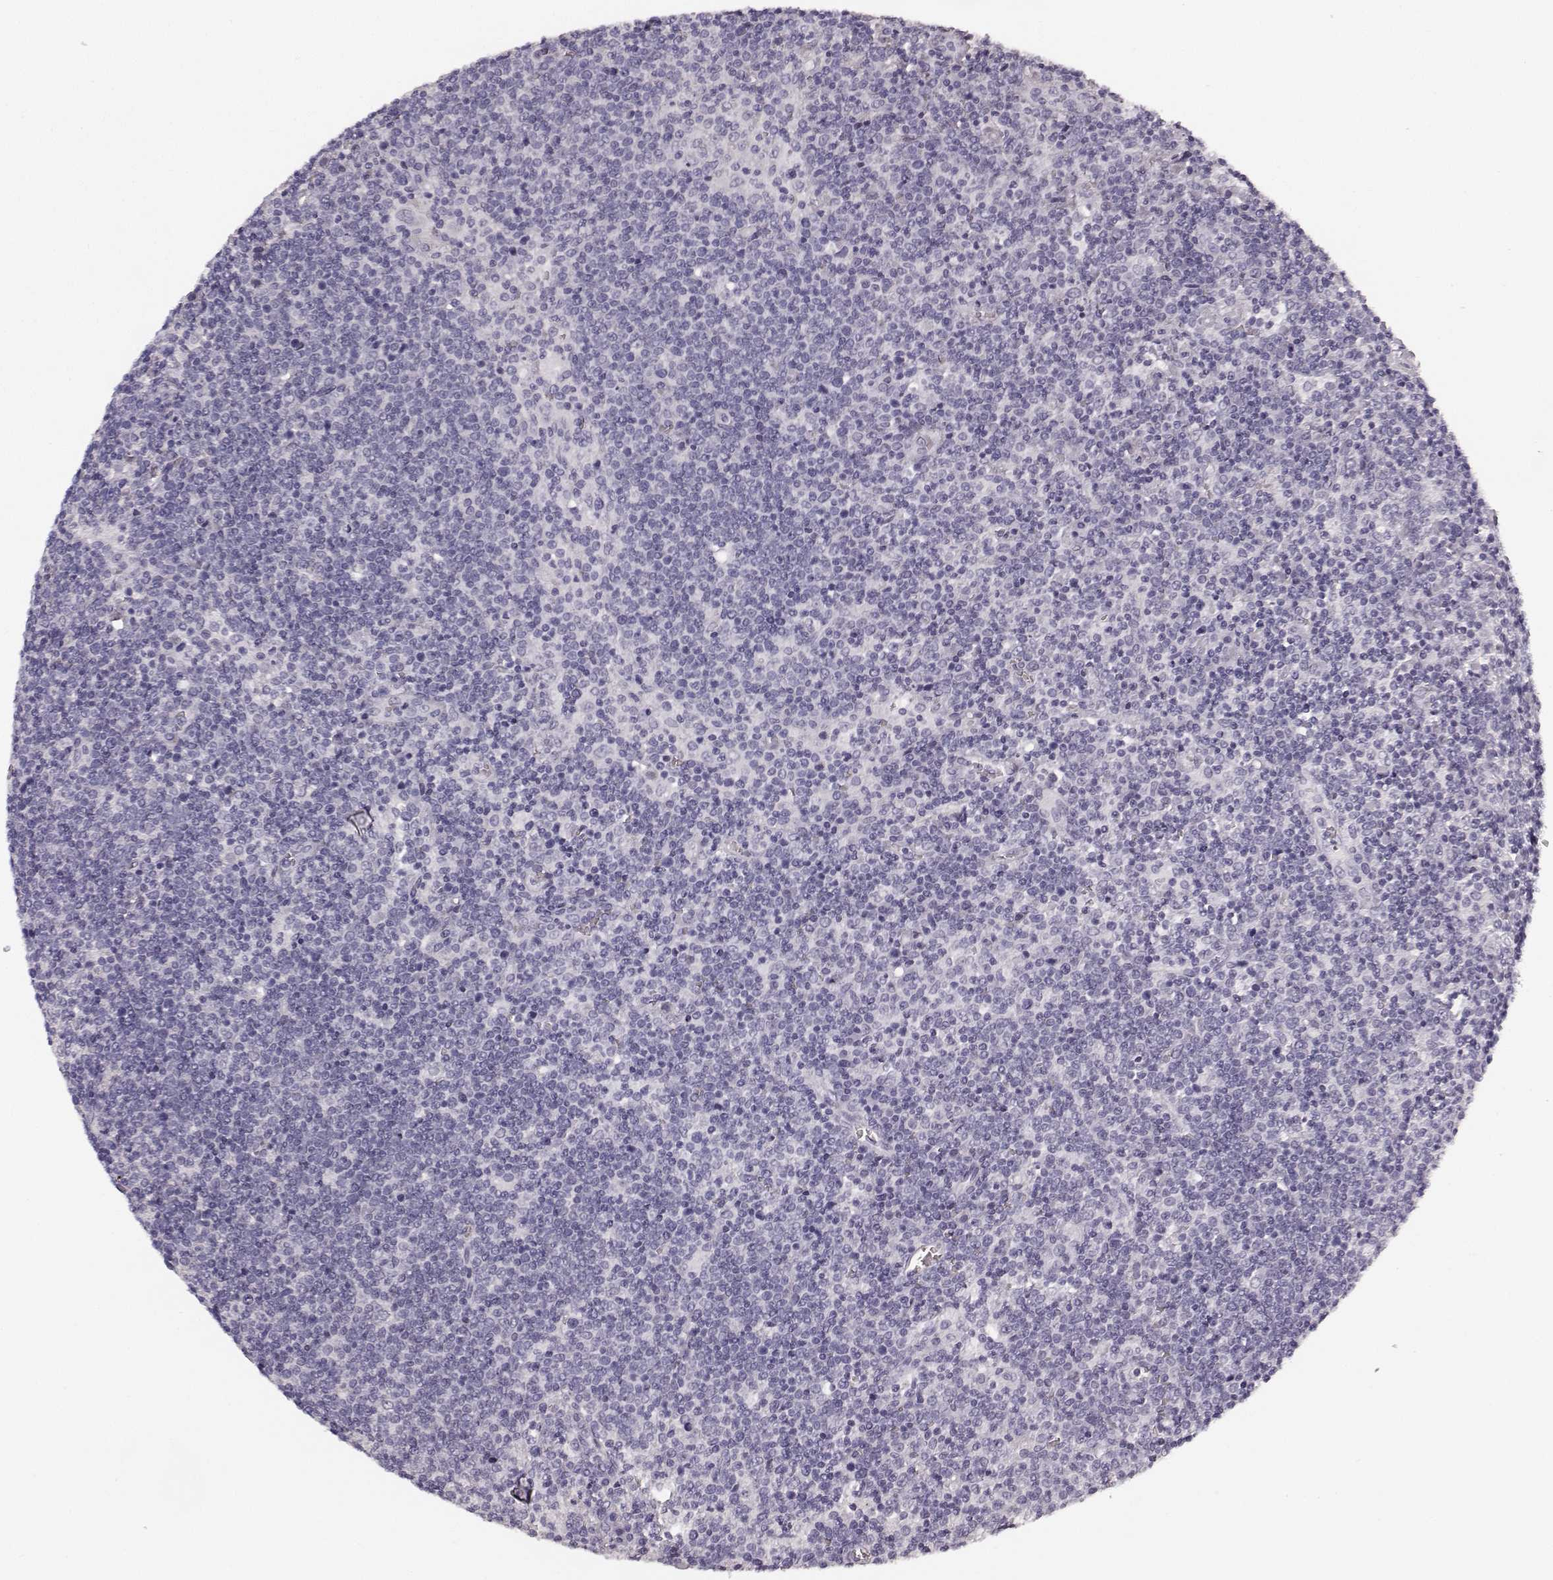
{"staining": {"intensity": "negative", "quantity": "none", "location": "none"}, "tissue": "lymphoma", "cell_type": "Tumor cells", "image_type": "cancer", "snomed": [{"axis": "morphology", "description": "Malignant lymphoma, non-Hodgkin's type, High grade"}, {"axis": "topography", "description": "Lymph node"}], "caption": "The photomicrograph displays no significant positivity in tumor cells of lymphoma. (Immunohistochemistry, brightfield microscopy, high magnification).", "gene": "TMPRSS15", "patient": {"sex": "male", "age": 61}}